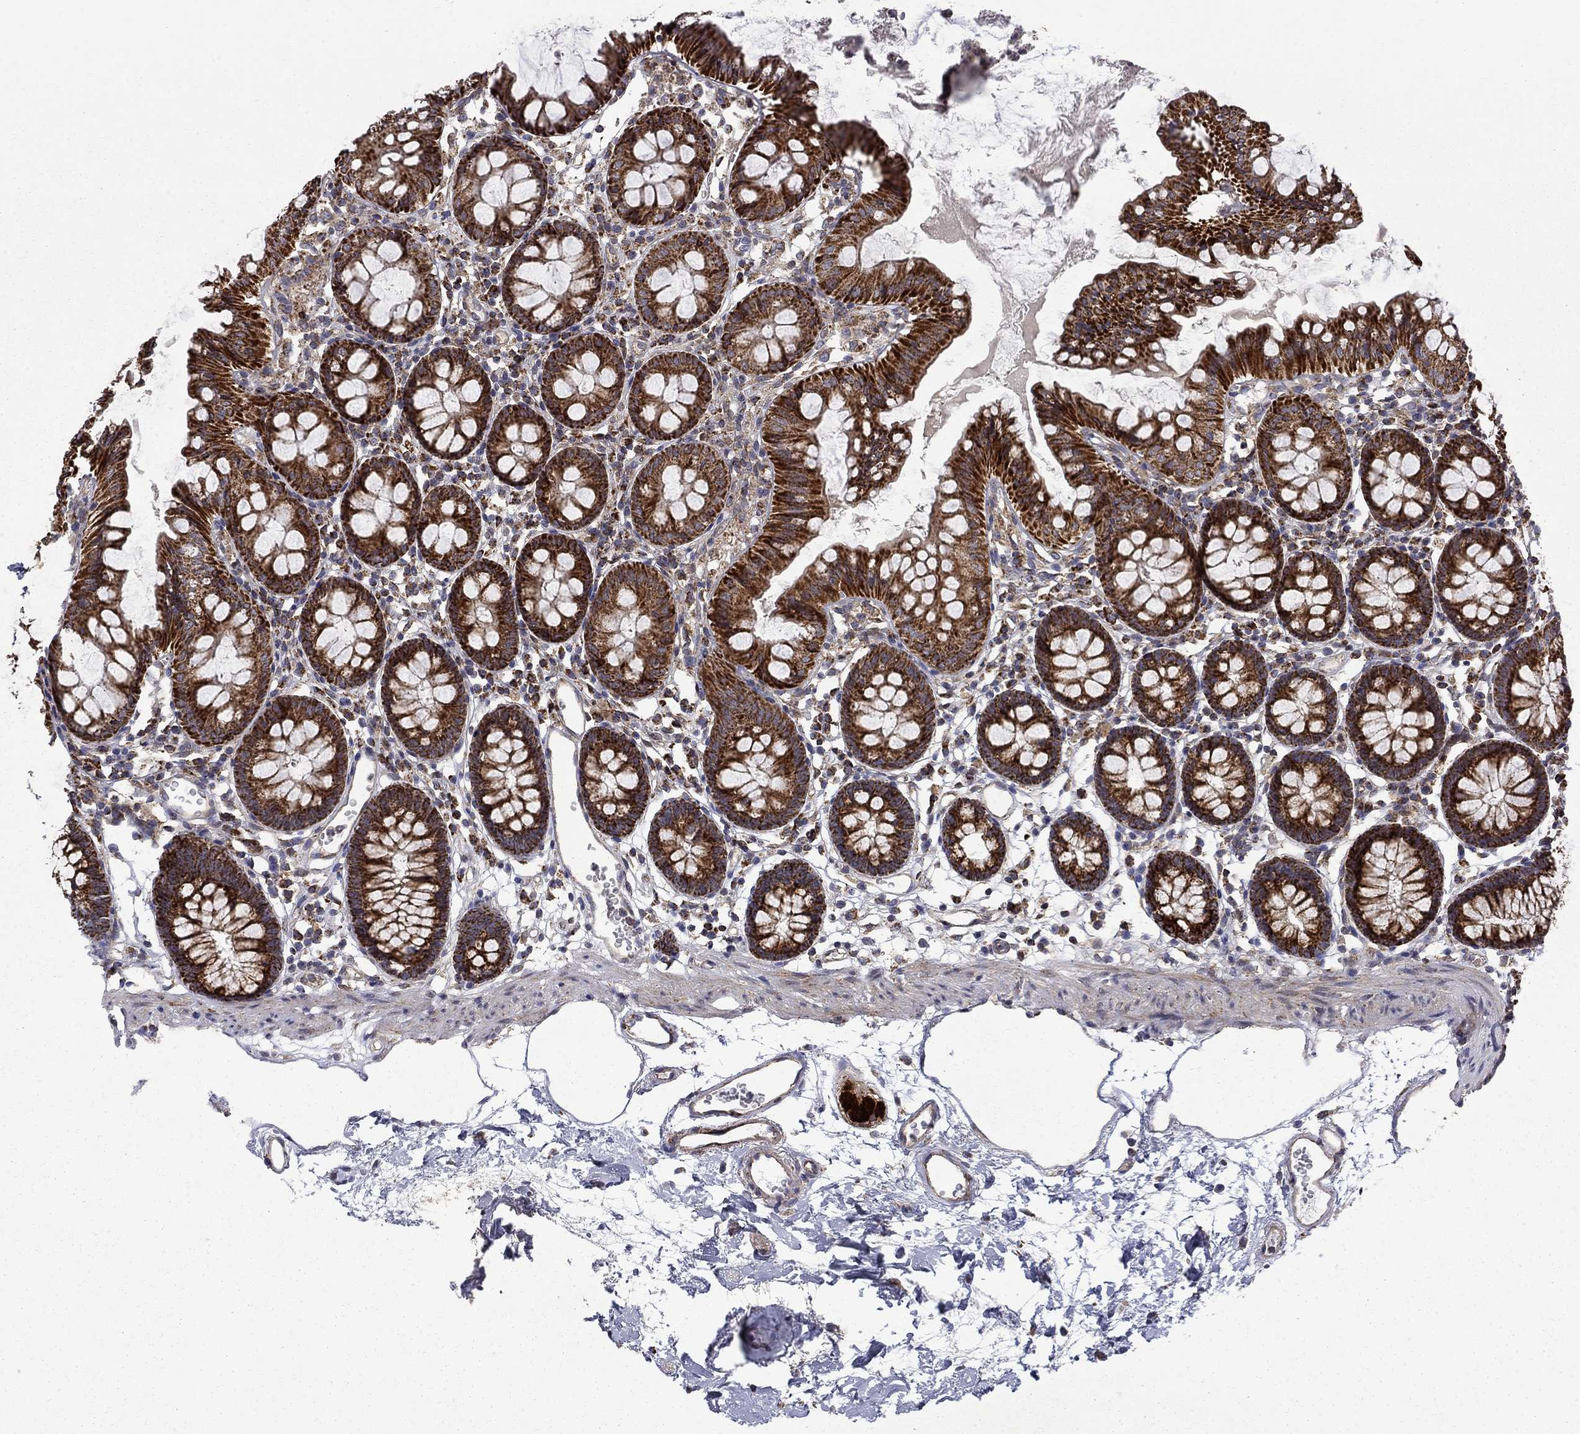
{"staining": {"intensity": "negative", "quantity": "none", "location": "none"}, "tissue": "colon", "cell_type": "Endothelial cells", "image_type": "normal", "snomed": [{"axis": "morphology", "description": "Normal tissue, NOS"}, {"axis": "topography", "description": "Colon"}], "caption": "Immunohistochemistry of unremarkable colon shows no expression in endothelial cells. (DAB (3,3'-diaminobenzidine) immunohistochemistry (IHC) with hematoxylin counter stain).", "gene": "PCBP3", "patient": {"sex": "female", "age": 84}}